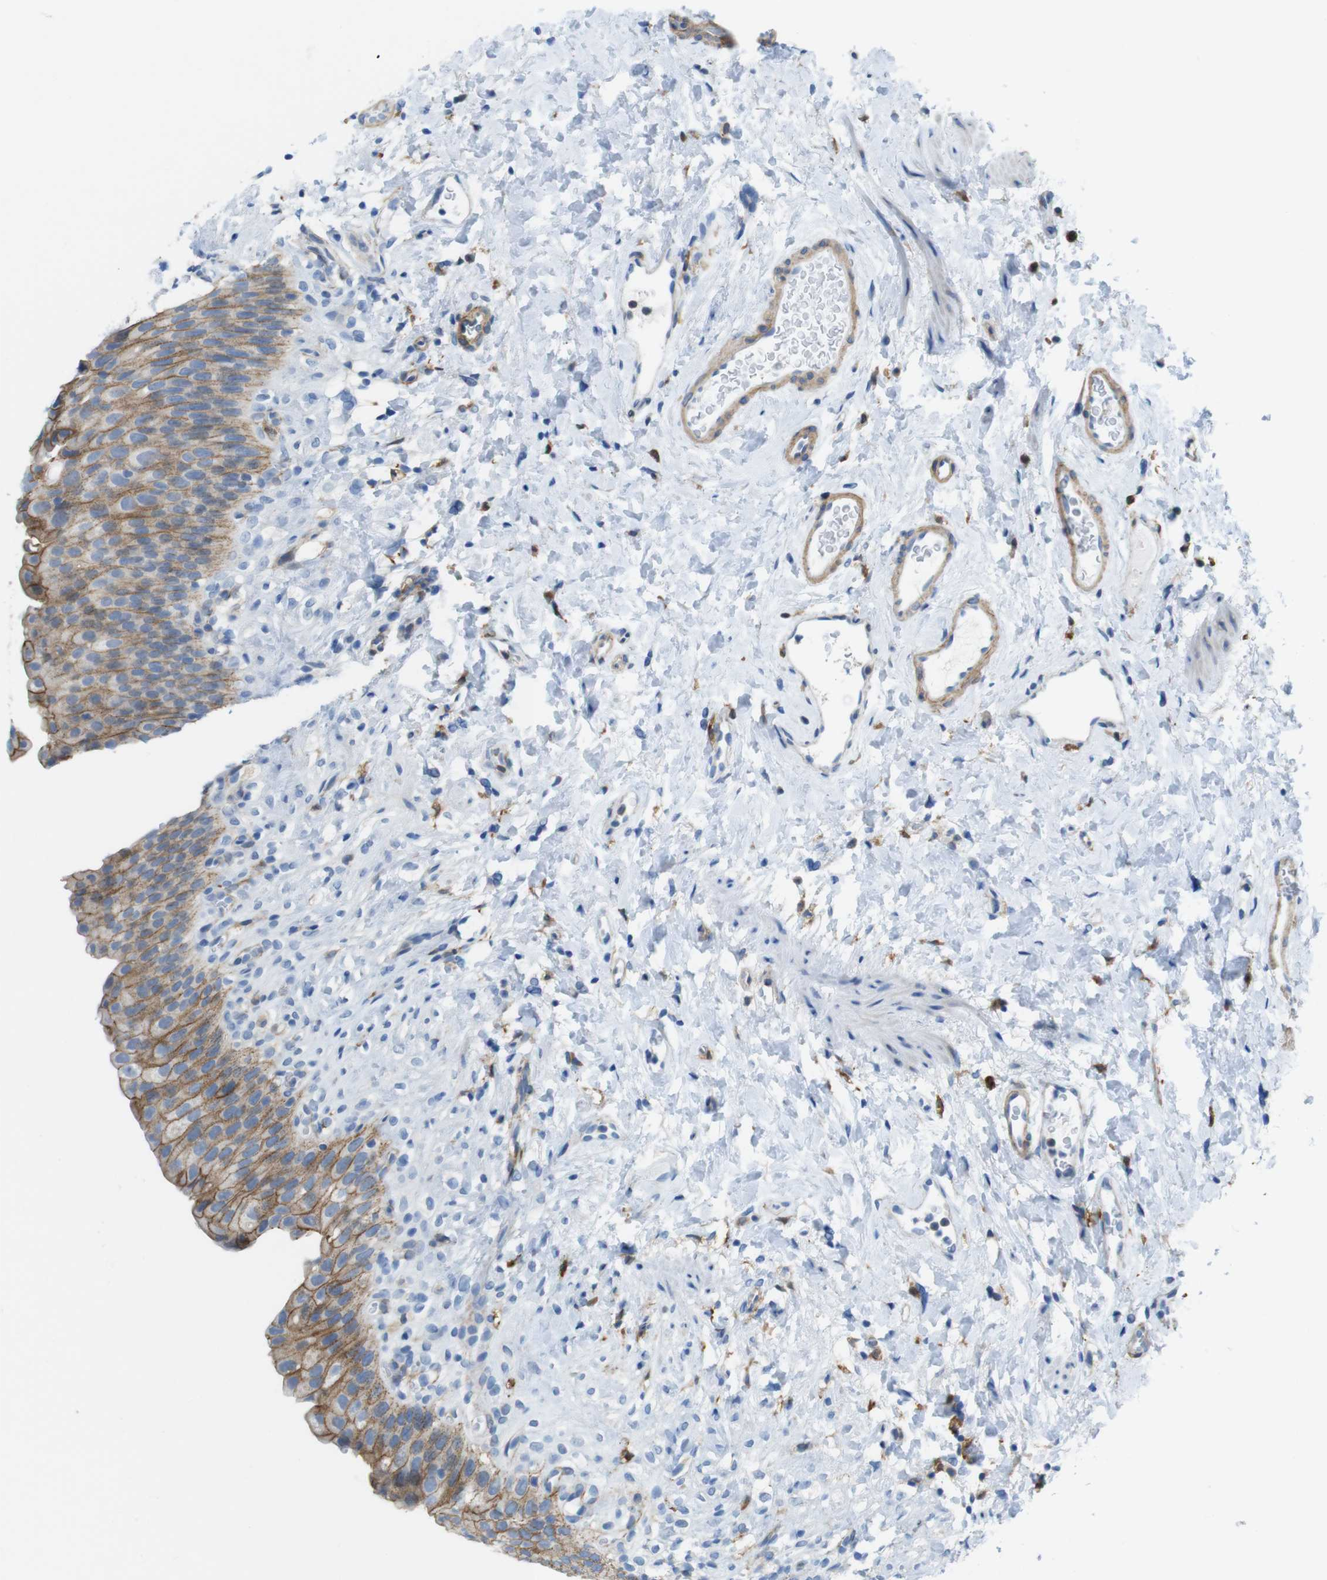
{"staining": {"intensity": "moderate", "quantity": ">75%", "location": "cytoplasmic/membranous"}, "tissue": "urinary bladder", "cell_type": "Urothelial cells", "image_type": "normal", "snomed": [{"axis": "morphology", "description": "Normal tissue, NOS"}, {"axis": "topography", "description": "Urinary bladder"}], "caption": "Protein expression analysis of benign human urinary bladder reveals moderate cytoplasmic/membranous expression in about >75% of urothelial cells. (brown staining indicates protein expression, while blue staining denotes nuclei).", "gene": "CLMN", "patient": {"sex": "female", "age": 79}}